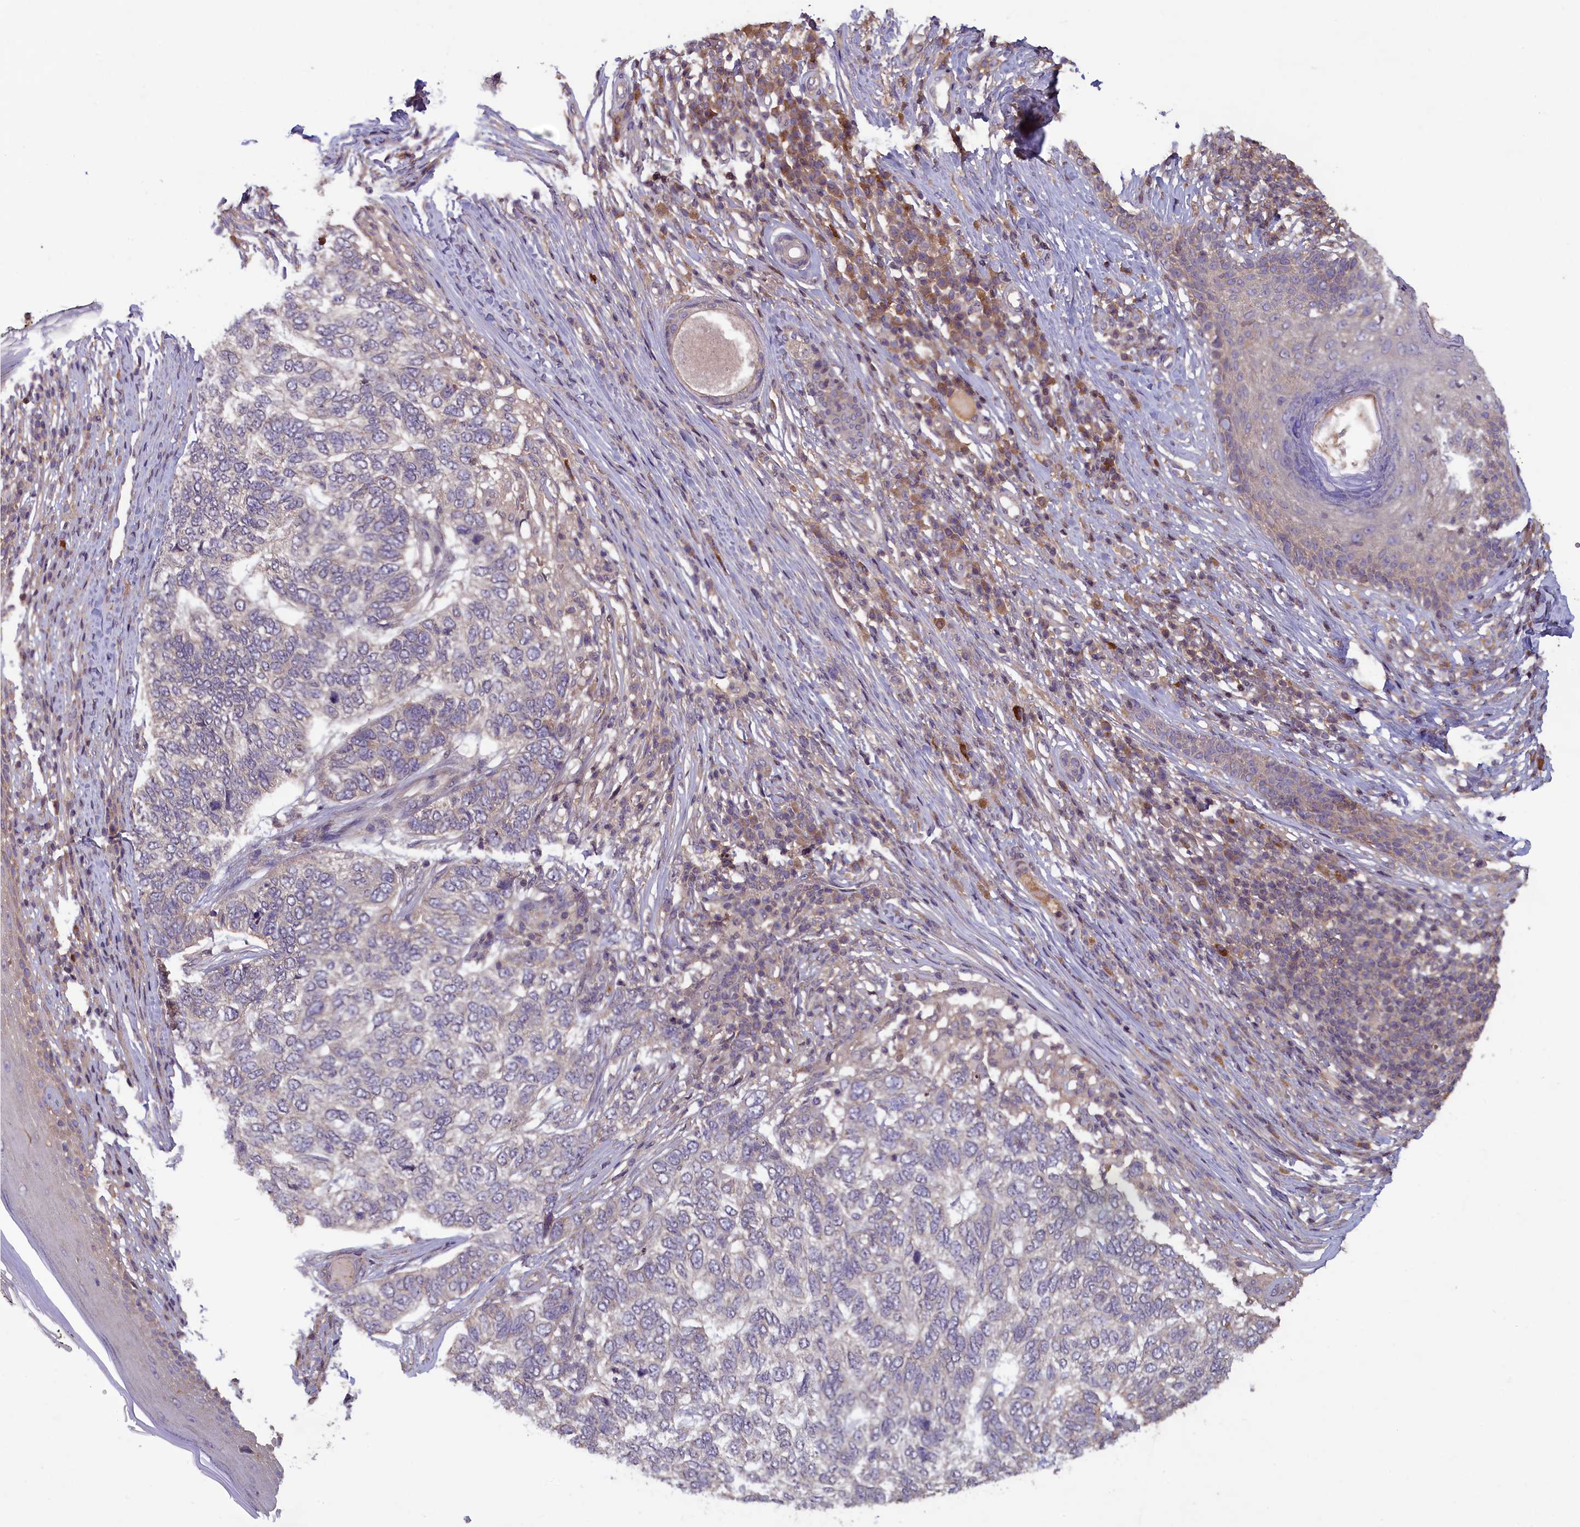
{"staining": {"intensity": "negative", "quantity": "none", "location": "none"}, "tissue": "skin cancer", "cell_type": "Tumor cells", "image_type": "cancer", "snomed": [{"axis": "morphology", "description": "Basal cell carcinoma"}, {"axis": "topography", "description": "Skin"}], "caption": "High power microscopy photomicrograph of an immunohistochemistry histopathology image of skin basal cell carcinoma, revealing no significant expression in tumor cells.", "gene": "NUDT6", "patient": {"sex": "female", "age": 65}}